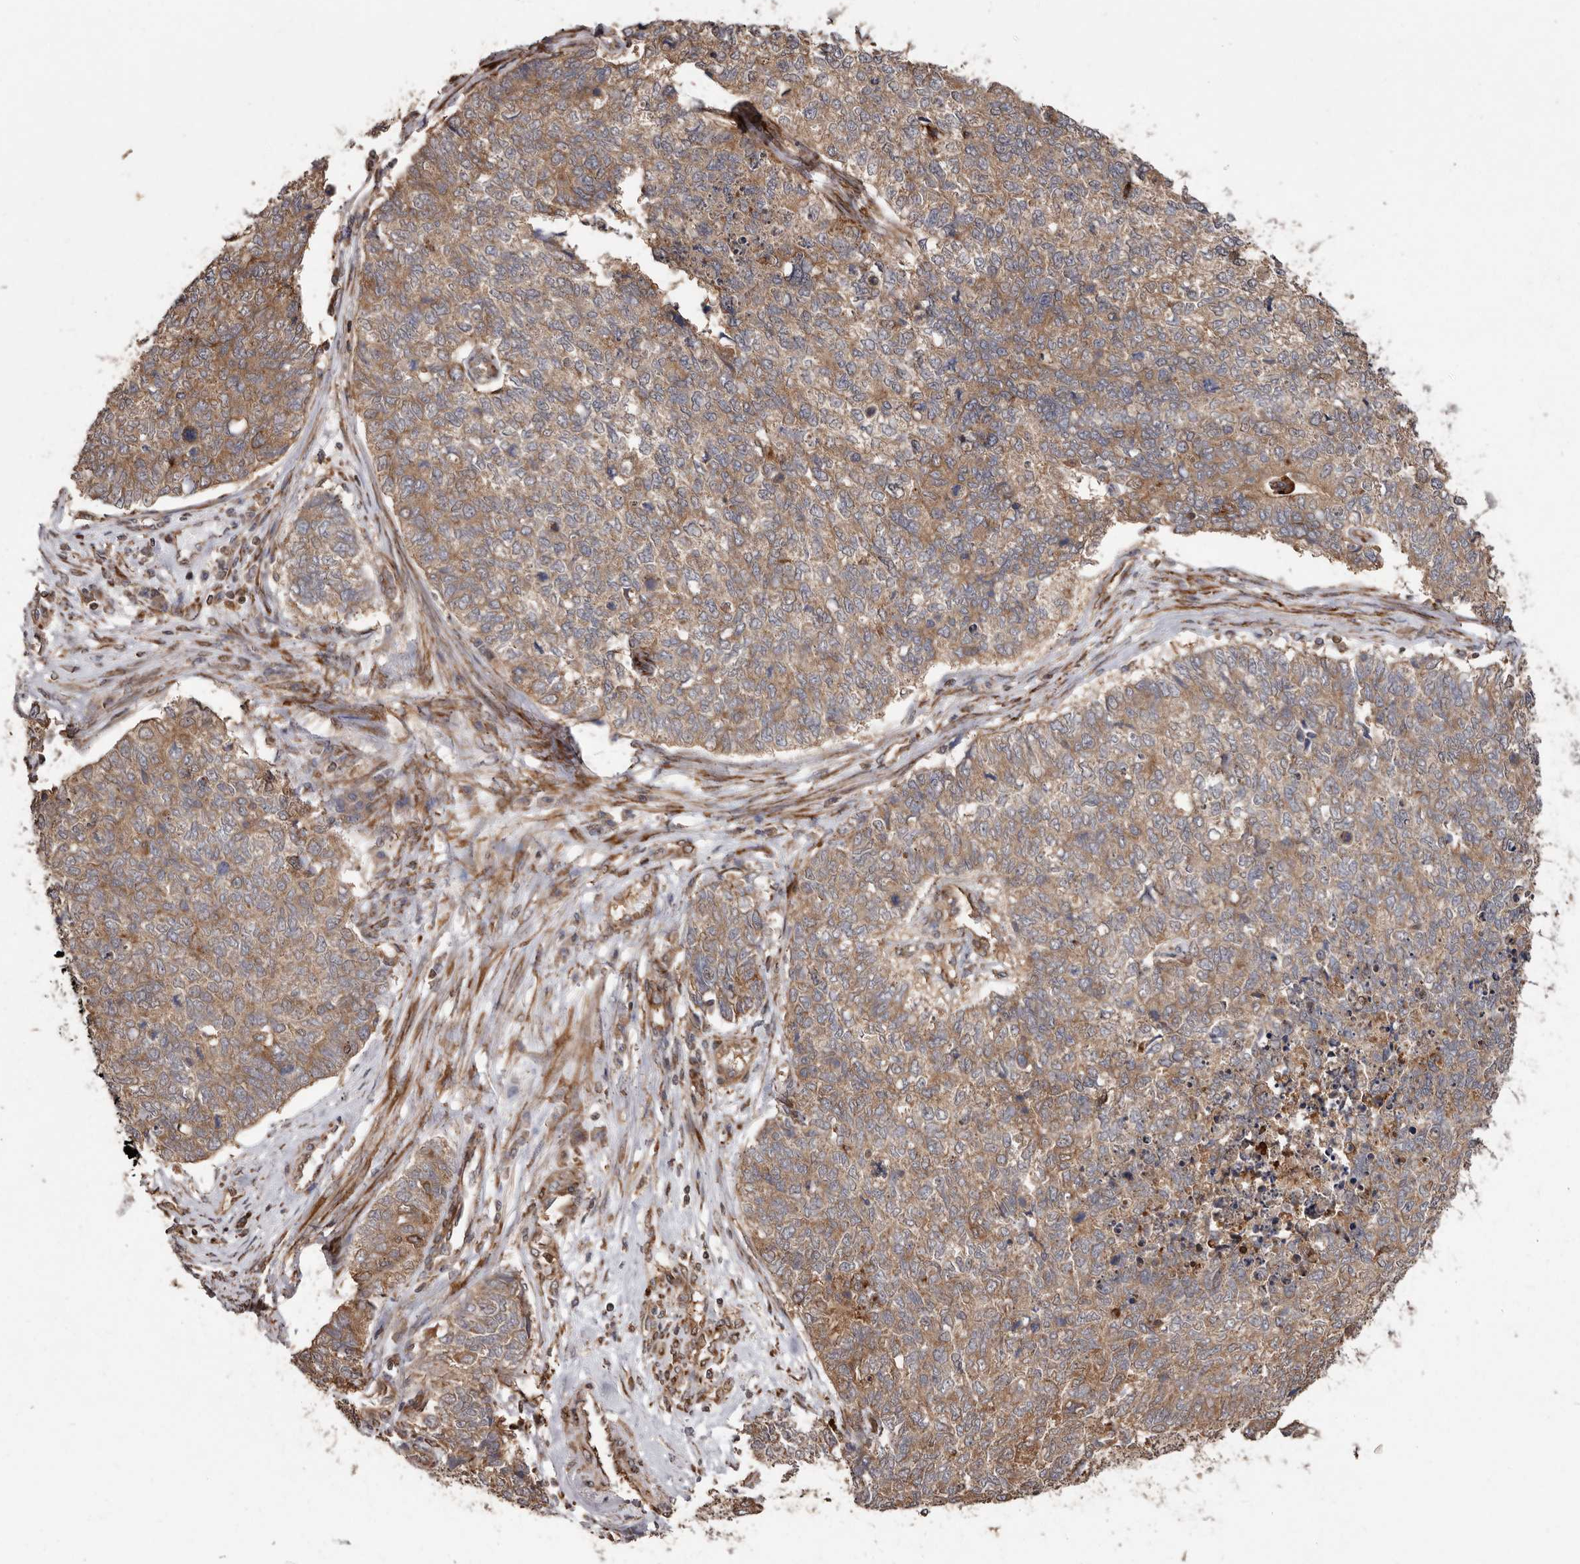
{"staining": {"intensity": "moderate", "quantity": ">75%", "location": "cytoplasmic/membranous"}, "tissue": "cervical cancer", "cell_type": "Tumor cells", "image_type": "cancer", "snomed": [{"axis": "morphology", "description": "Squamous cell carcinoma, NOS"}, {"axis": "topography", "description": "Cervix"}], "caption": "IHC histopathology image of neoplastic tissue: squamous cell carcinoma (cervical) stained using immunohistochemistry reveals medium levels of moderate protein expression localized specifically in the cytoplasmic/membranous of tumor cells, appearing as a cytoplasmic/membranous brown color.", "gene": "FLAD1", "patient": {"sex": "female", "age": 63}}